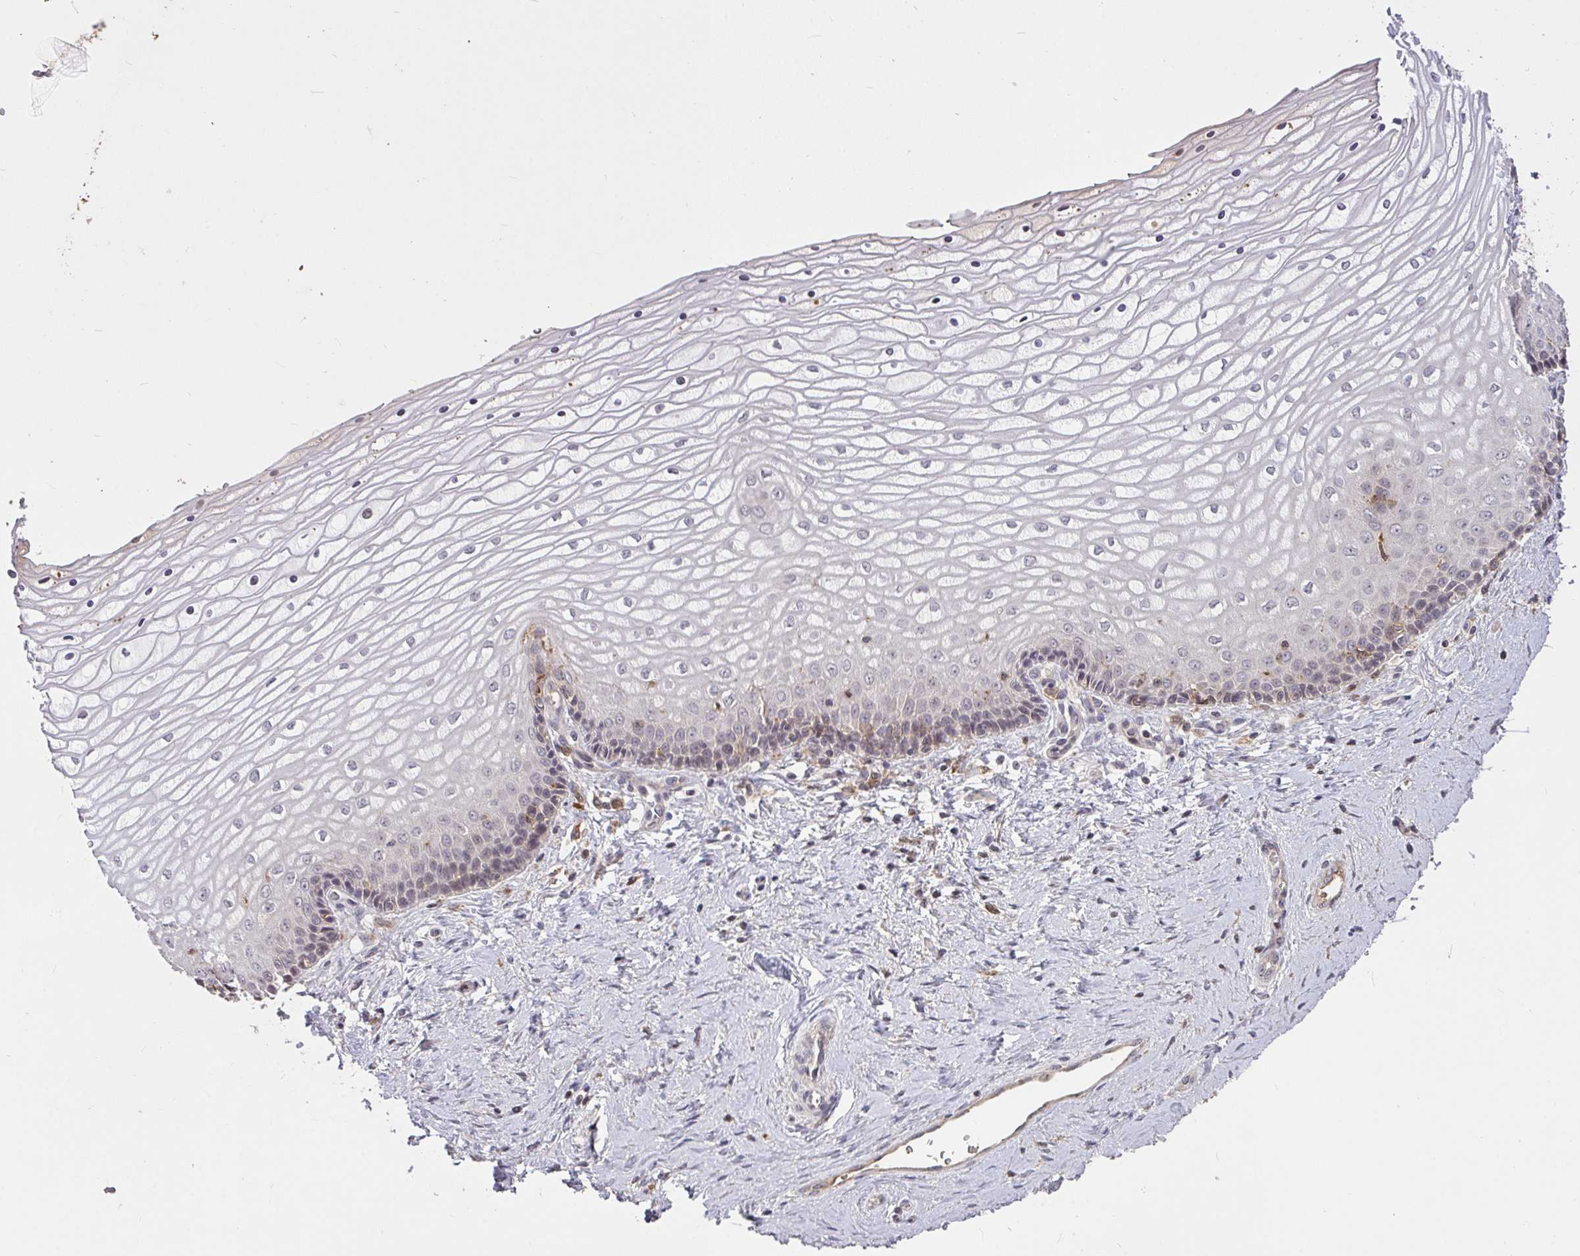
{"staining": {"intensity": "weak", "quantity": "<25%", "location": "cytoplasmic/membranous,nuclear"}, "tissue": "vagina", "cell_type": "Squamous epithelial cells", "image_type": "normal", "snomed": [{"axis": "morphology", "description": "Normal tissue, NOS"}, {"axis": "topography", "description": "Vagina"}], "caption": "Squamous epithelial cells show no significant protein positivity in unremarkable vagina. Nuclei are stained in blue.", "gene": "FCER1A", "patient": {"sex": "female", "age": 45}}